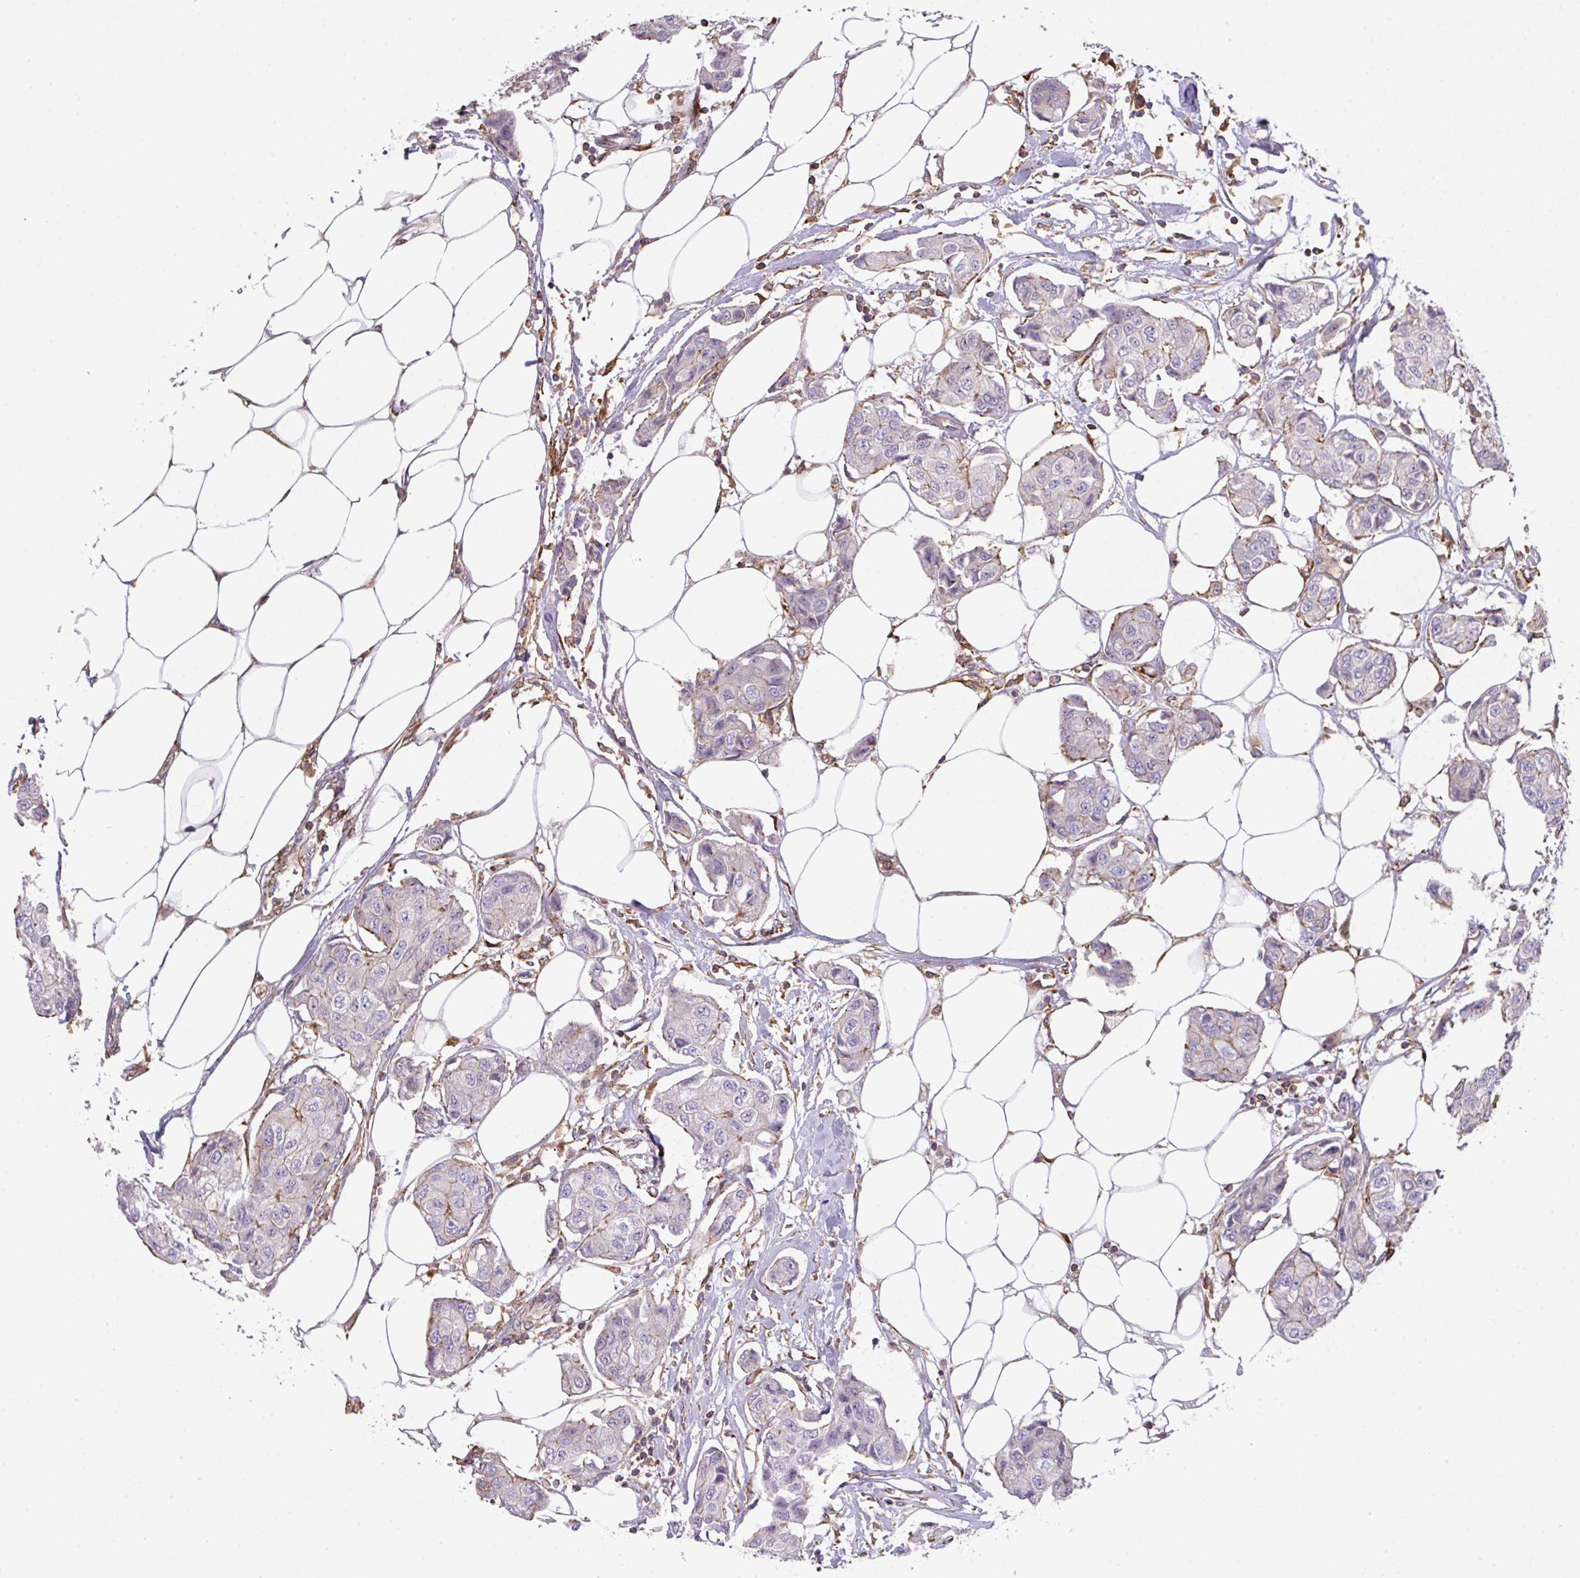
{"staining": {"intensity": "negative", "quantity": "none", "location": "none"}, "tissue": "breast cancer", "cell_type": "Tumor cells", "image_type": "cancer", "snomed": [{"axis": "morphology", "description": "Duct carcinoma"}, {"axis": "topography", "description": "Breast"}, {"axis": "topography", "description": "Lymph node"}], "caption": "Immunohistochemical staining of human infiltrating ductal carcinoma (breast) demonstrates no significant positivity in tumor cells.", "gene": "LRRC41", "patient": {"sex": "female", "age": 80}}